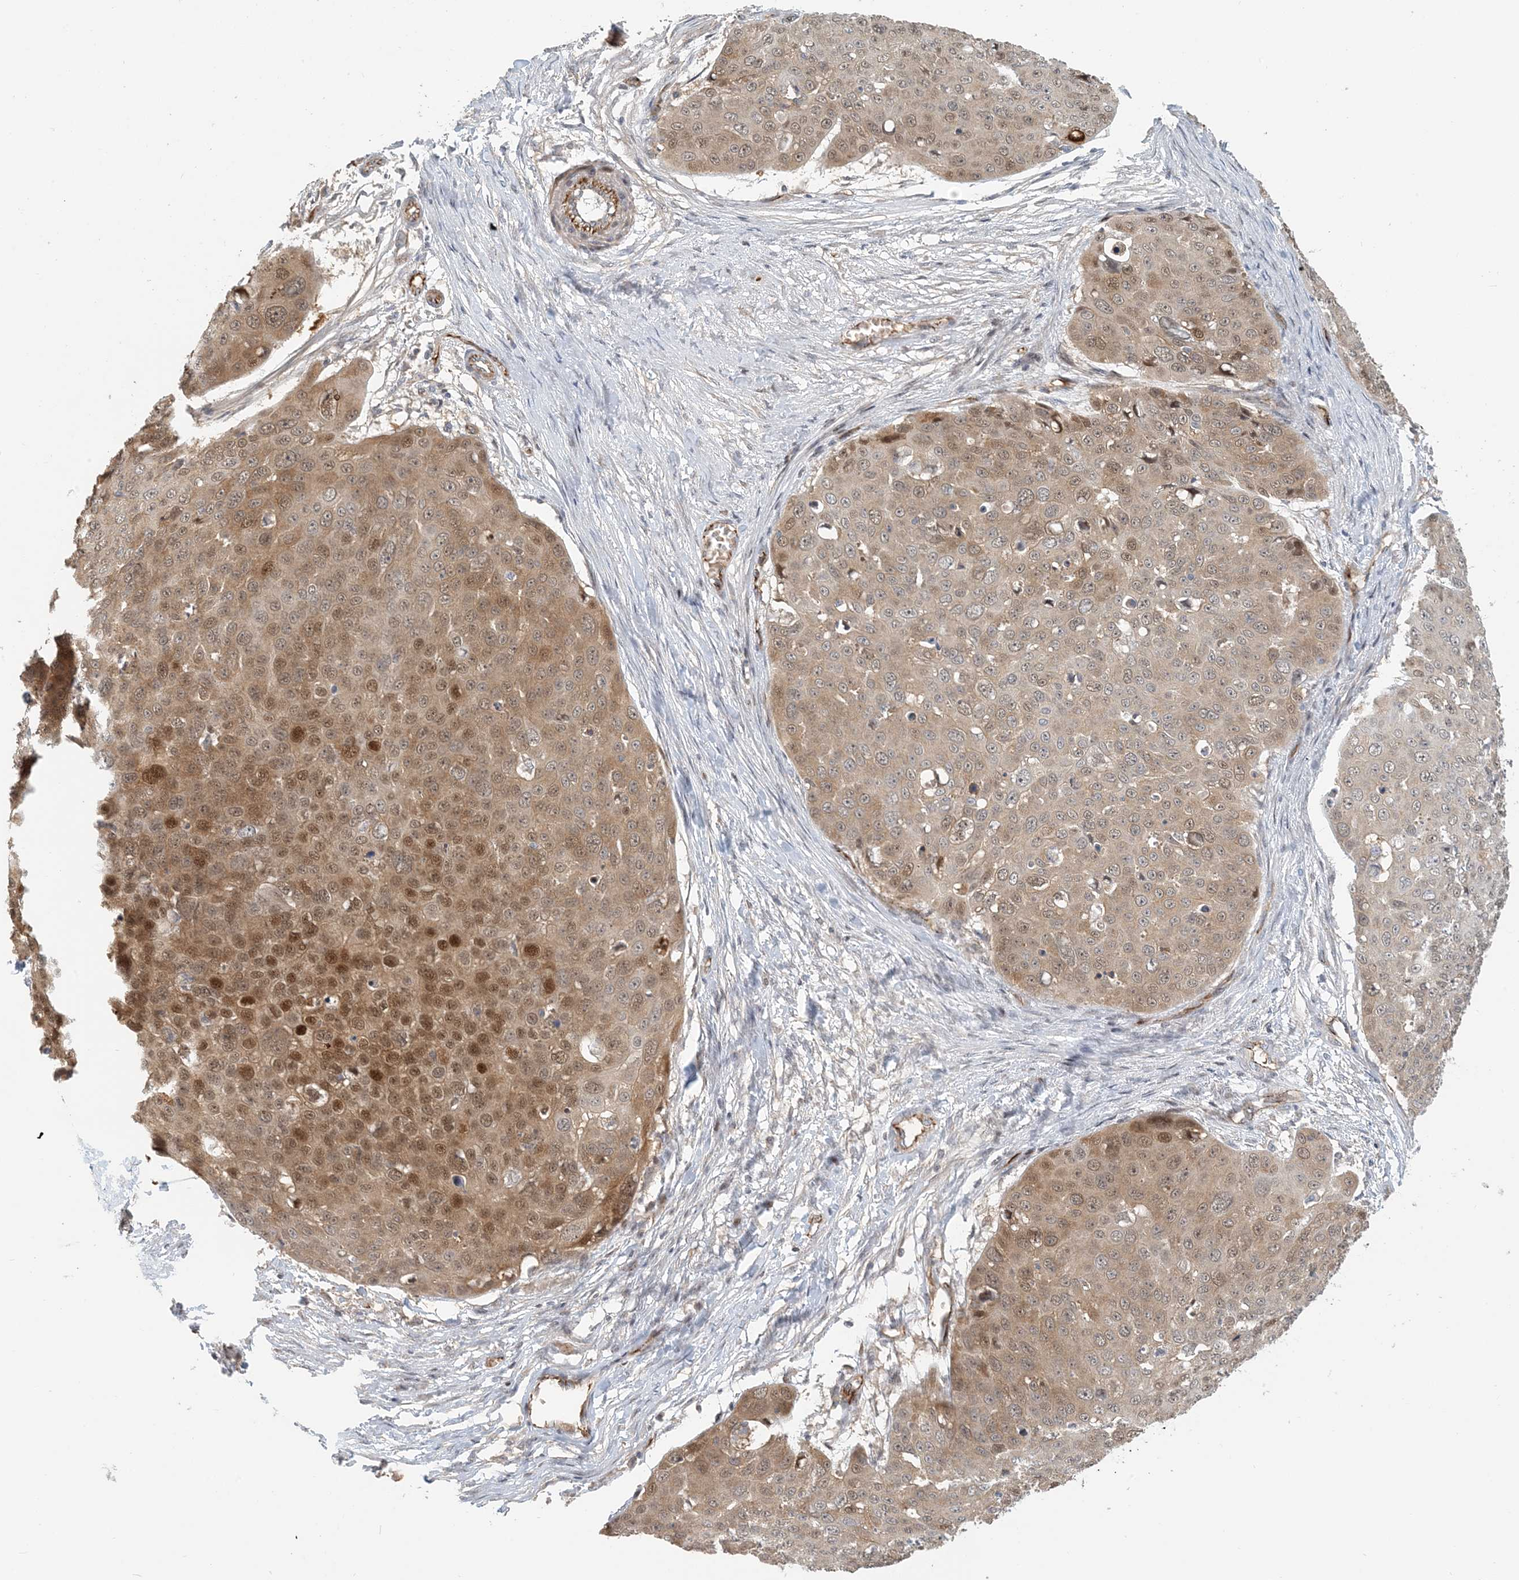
{"staining": {"intensity": "moderate", "quantity": "25%-75%", "location": "nuclear"}, "tissue": "skin cancer", "cell_type": "Tumor cells", "image_type": "cancer", "snomed": [{"axis": "morphology", "description": "Squamous cell carcinoma, NOS"}, {"axis": "topography", "description": "Skin"}], "caption": "Skin cancer stained with a brown dye exhibits moderate nuclear positive positivity in about 25%-75% of tumor cells.", "gene": "MAPKBP1", "patient": {"sex": "male", "age": 71}}